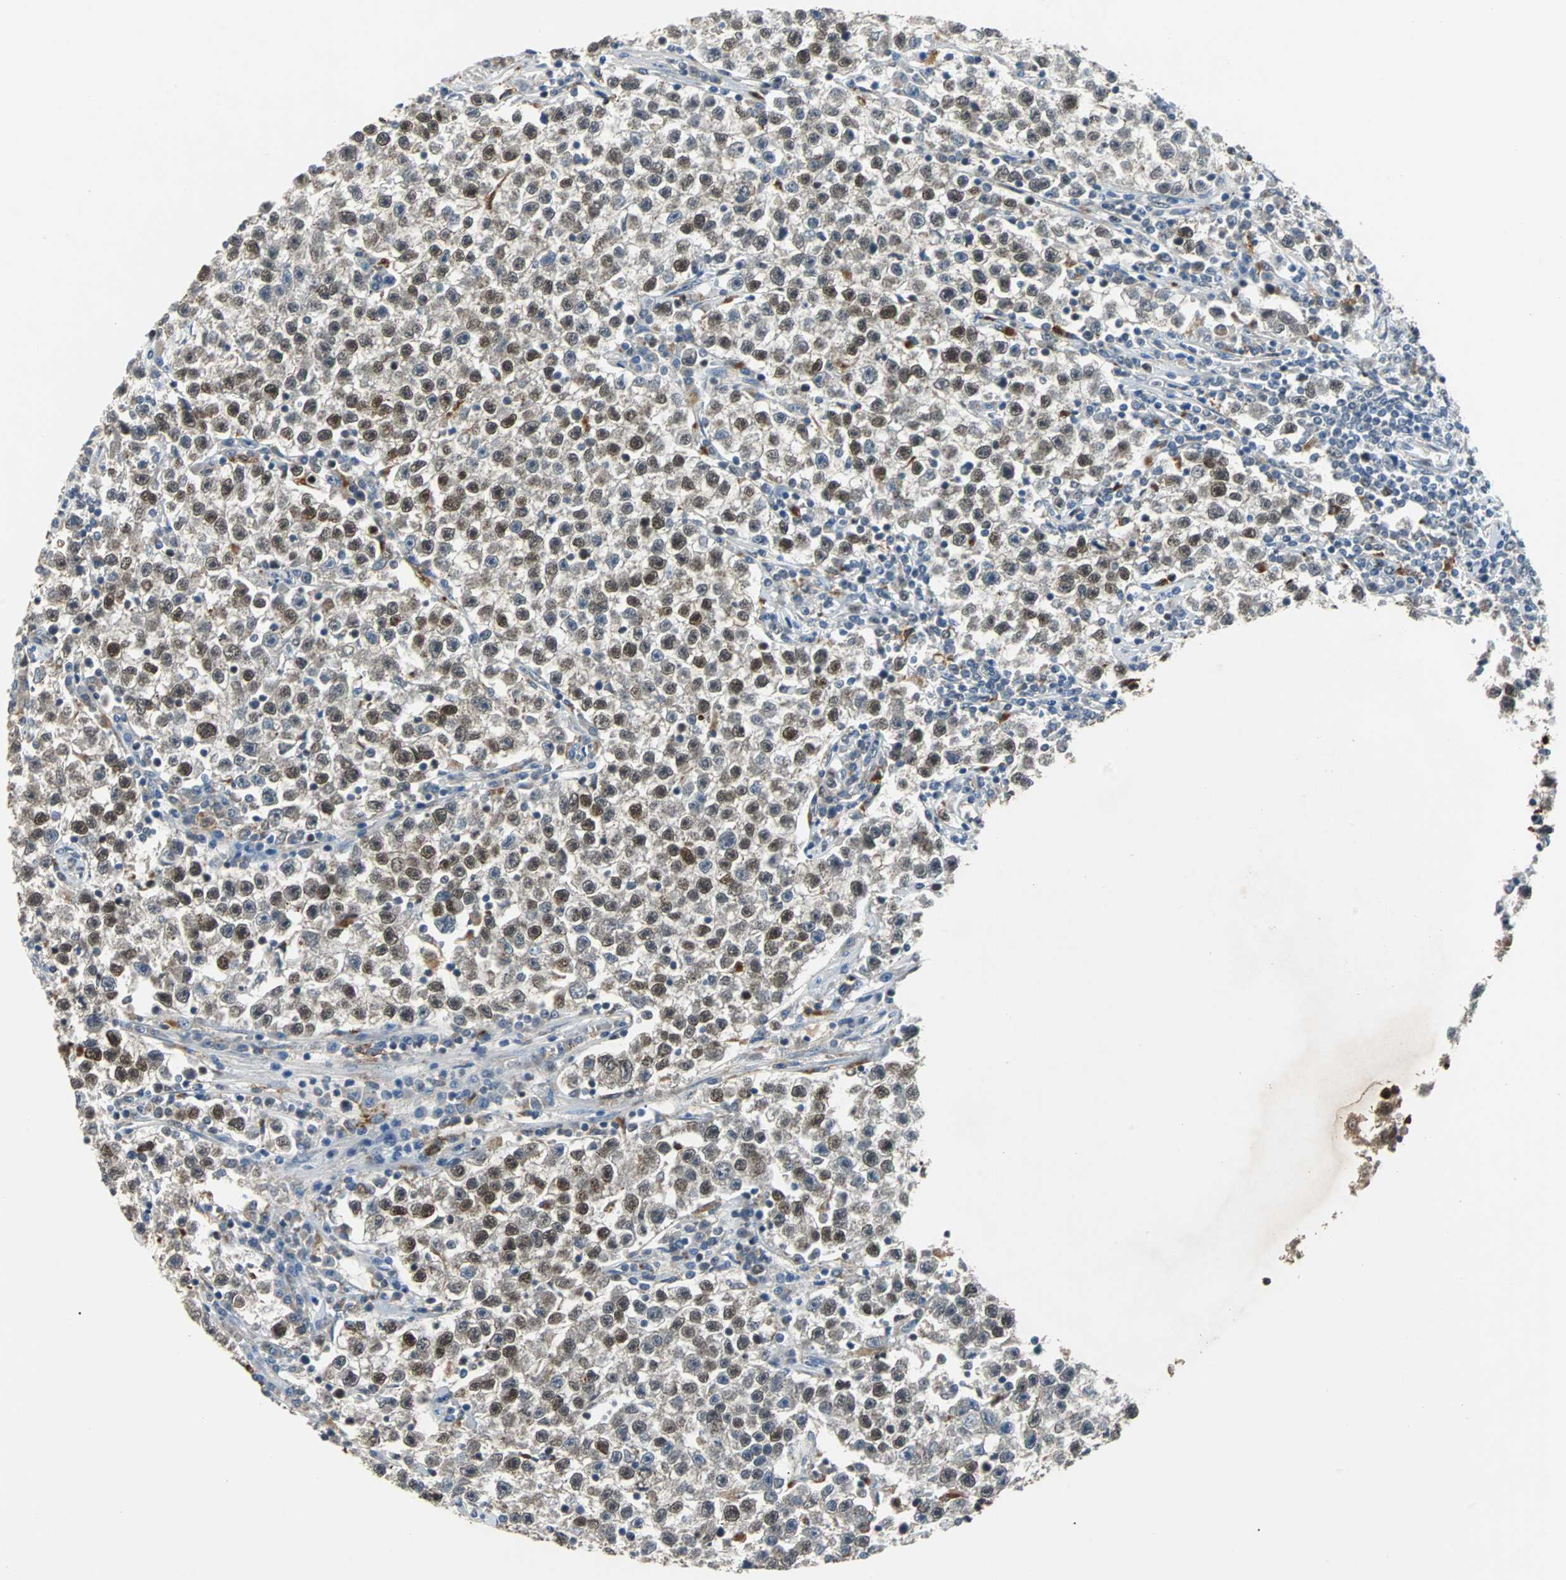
{"staining": {"intensity": "moderate", "quantity": ">75%", "location": "nuclear"}, "tissue": "testis cancer", "cell_type": "Tumor cells", "image_type": "cancer", "snomed": [{"axis": "morphology", "description": "Seminoma, NOS"}, {"axis": "topography", "description": "Testis"}], "caption": "Moderate nuclear expression is seen in about >75% of tumor cells in testis seminoma. The staining was performed using DAB (3,3'-diaminobenzidine), with brown indicating positive protein expression. Nuclei are stained blue with hematoxylin.", "gene": "HLX", "patient": {"sex": "male", "age": 22}}